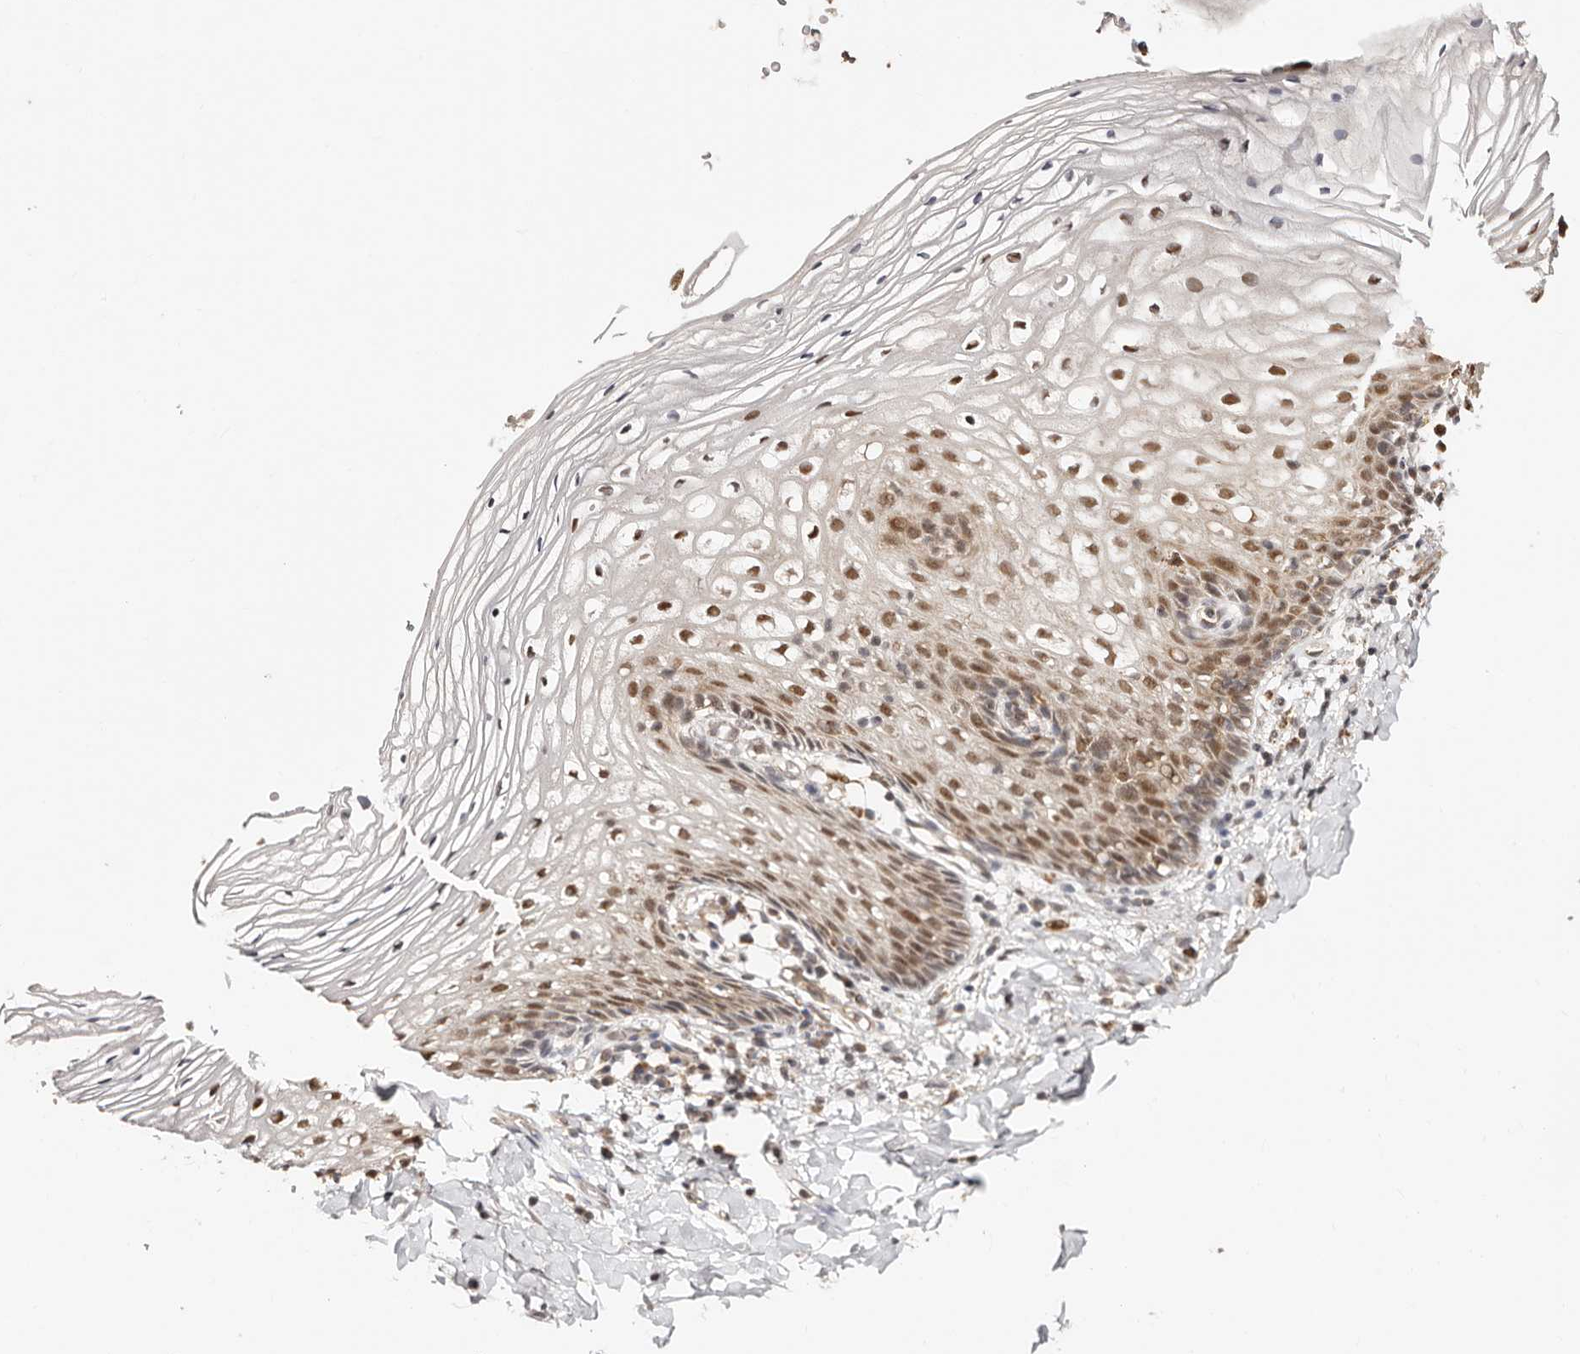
{"staining": {"intensity": "moderate", "quantity": "25%-75%", "location": "nuclear"}, "tissue": "vagina", "cell_type": "Squamous epithelial cells", "image_type": "normal", "snomed": [{"axis": "morphology", "description": "Normal tissue, NOS"}, {"axis": "topography", "description": "Vagina"}], "caption": "Human vagina stained for a protein (brown) demonstrates moderate nuclear positive staining in approximately 25%-75% of squamous epithelial cells.", "gene": "CTNNBL1", "patient": {"sex": "female", "age": 60}}